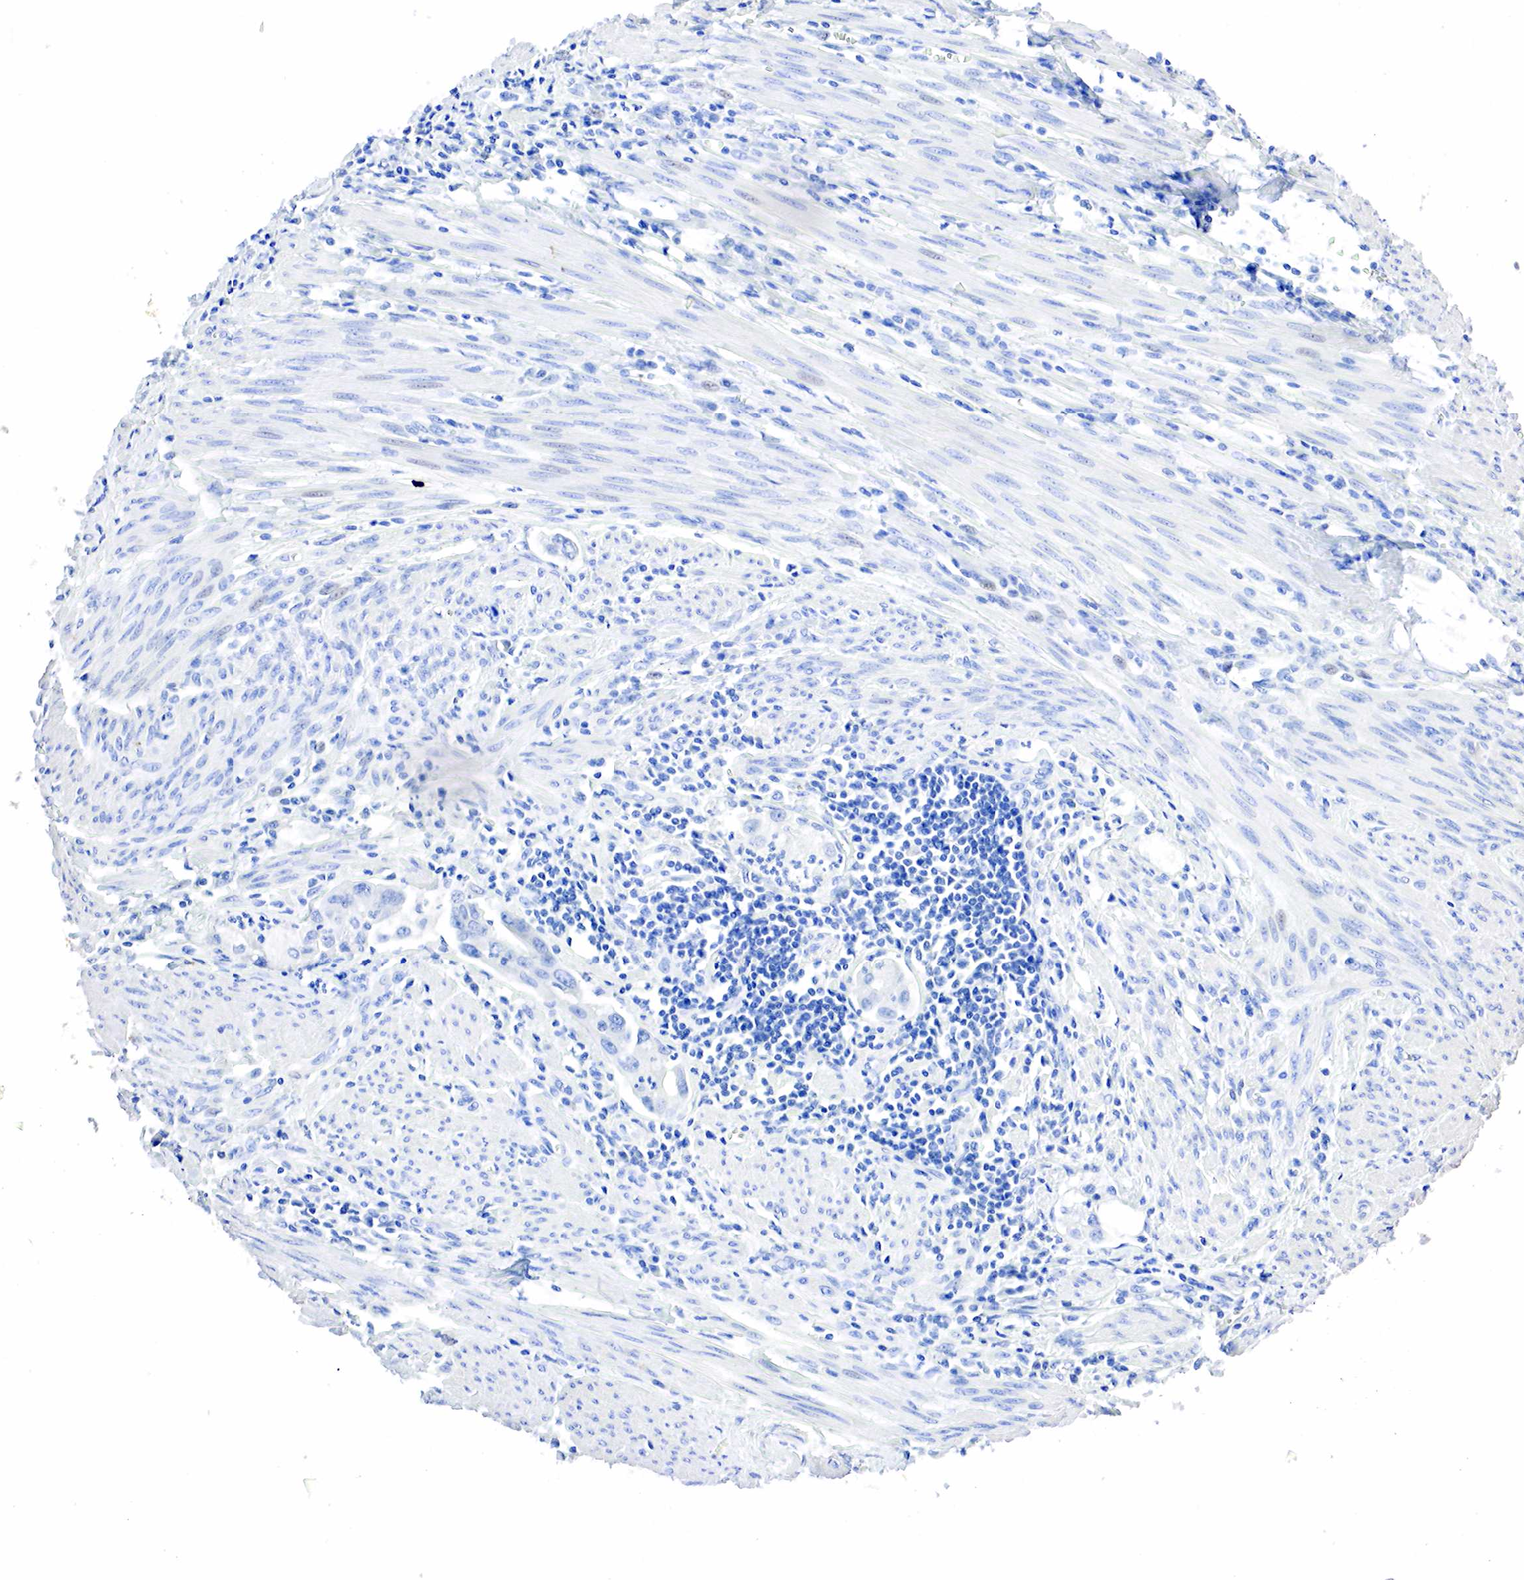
{"staining": {"intensity": "negative", "quantity": "none", "location": "none"}, "tissue": "endometrial cancer", "cell_type": "Tumor cells", "image_type": "cancer", "snomed": [{"axis": "morphology", "description": "Adenocarcinoma, NOS"}, {"axis": "topography", "description": "Endometrium"}], "caption": "A histopathology image of endometrial cancer (adenocarcinoma) stained for a protein demonstrates no brown staining in tumor cells.", "gene": "SST", "patient": {"sex": "female", "age": 75}}